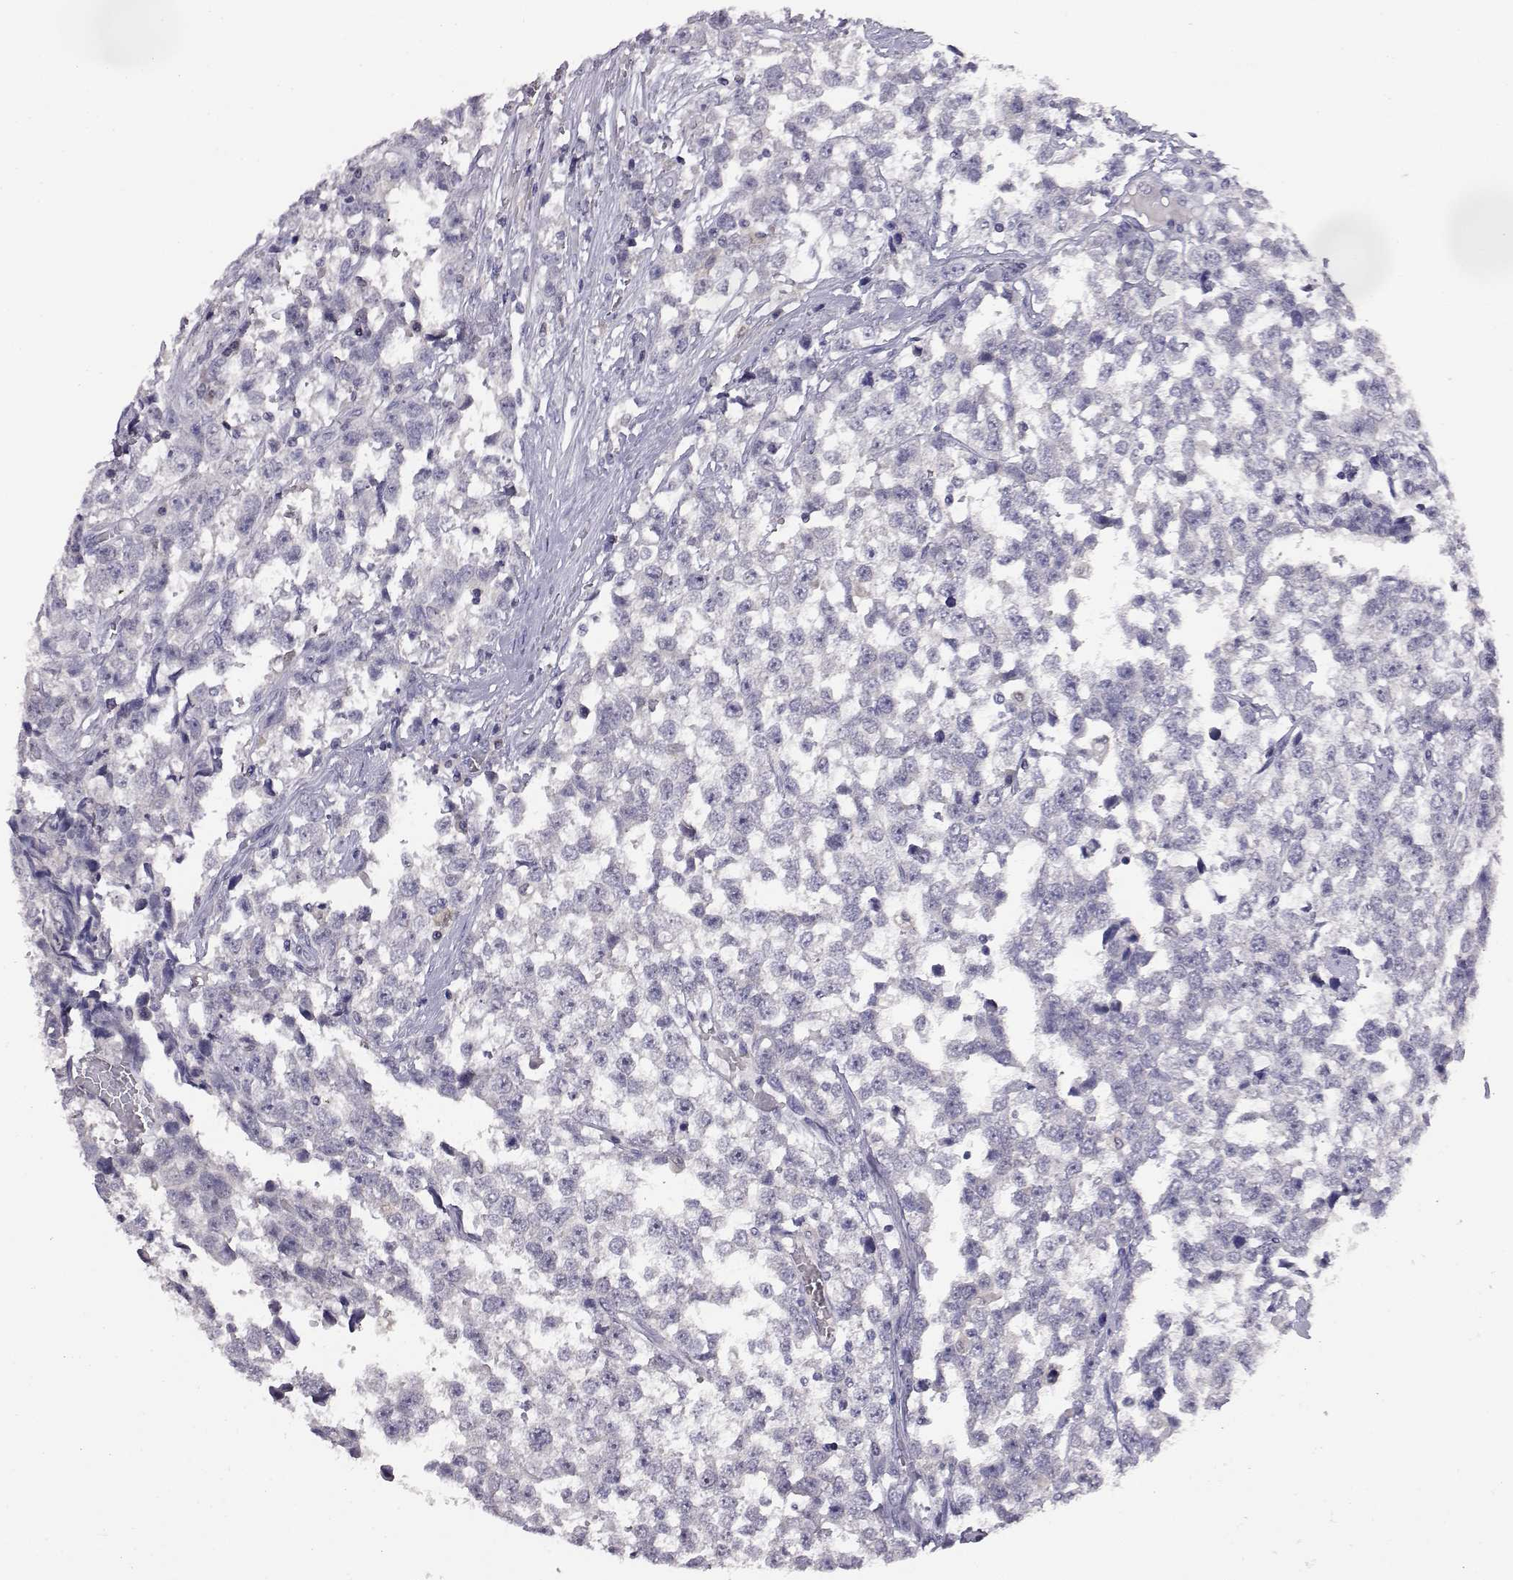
{"staining": {"intensity": "negative", "quantity": "none", "location": "none"}, "tissue": "testis cancer", "cell_type": "Tumor cells", "image_type": "cancer", "snomed": [{"axis": "morphology", "description": "Seminoma, NOS"}, {"axis": "topography", "description": "Testis"}], "caption": "Tumor cells are negative for protein expression in human testis cancer.", "gene": "AKR1B1", "patient": {"sex": "male", "age": 34}}